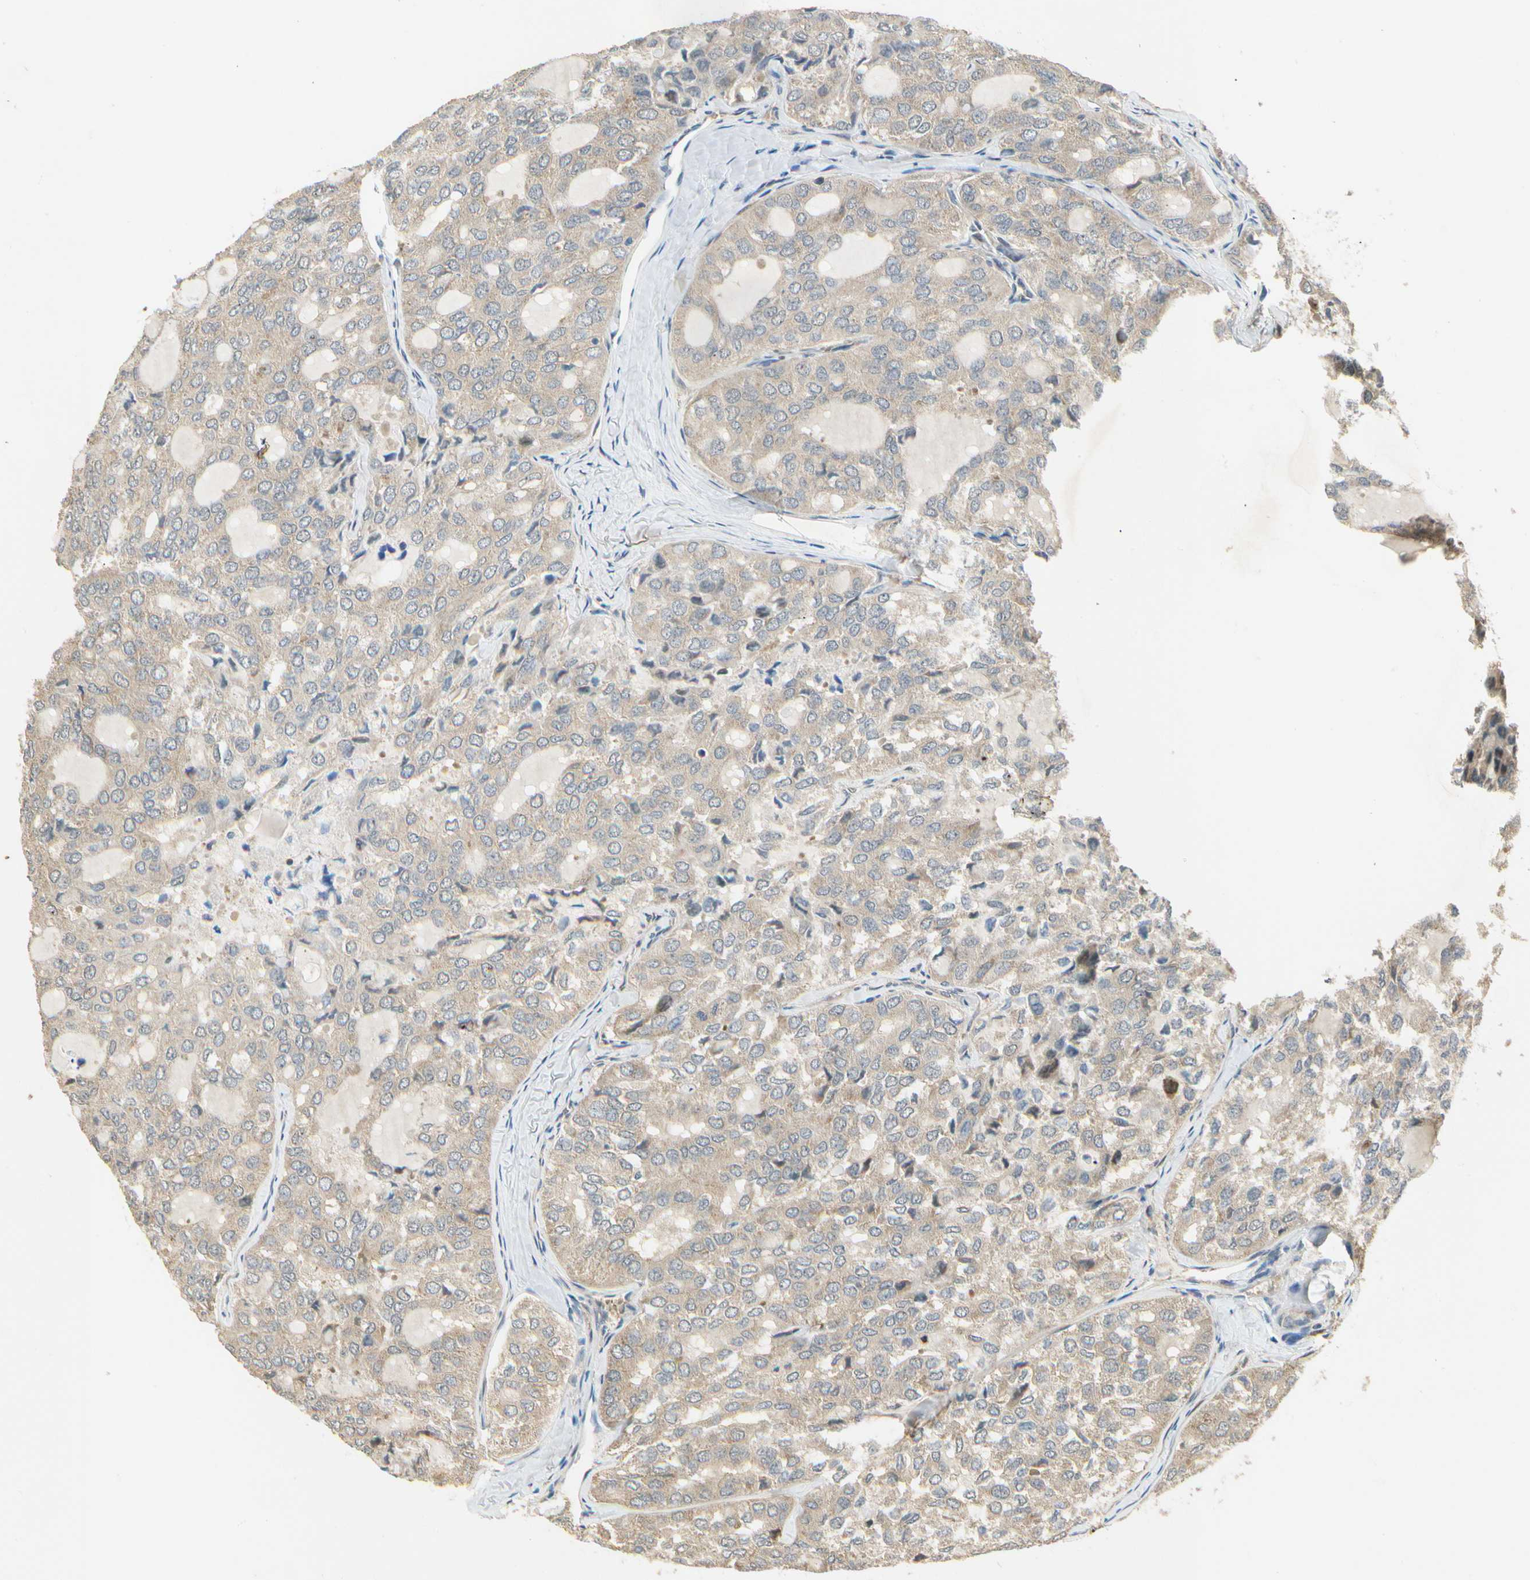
{"staining": {"intensity": "weak", "quantity": ">75%", "location": "cytoplasmic/membranous"}, "tissue": "thyroid cancer", "cell_type": "Tumor cells", "image_type": "cancer", "snomed": [{"axis": "morphology", "description": "Follicular adenoma carcinoma, NOS"}, {"axis": "topography", "description": "Thyroid gland"}], "caption": "Immunohistochemical staining of thyroid follicular adenoma carcinoma reveals weak cytoplasmic/membranous protein expression in about >75% of tumor cells.", "gene": "EIF1AX", "patient": {"sex": "male", "age": 75}}